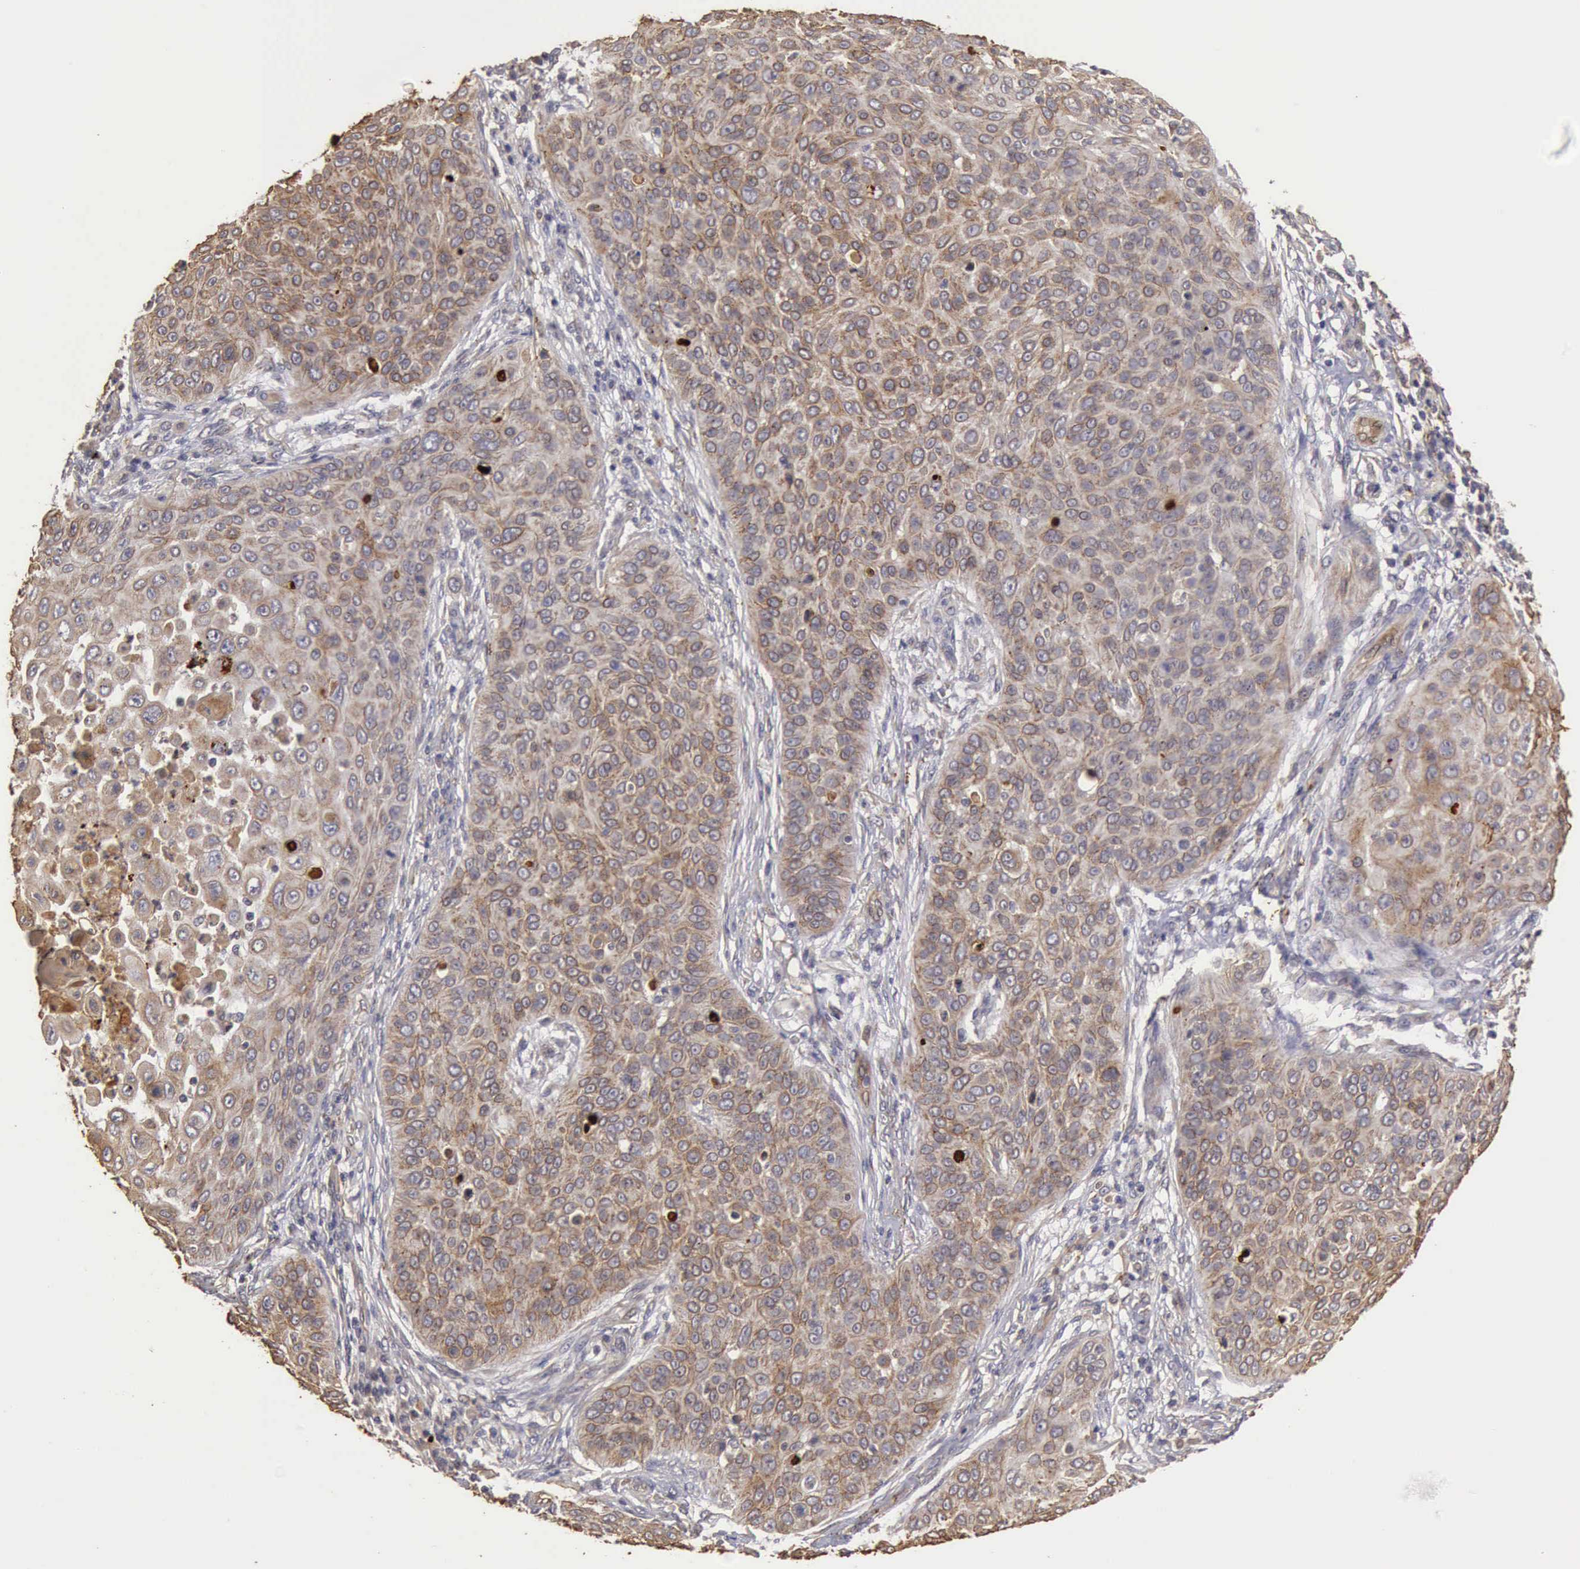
{"staining": {"intensity": "moderate", "quantity": "25%-75%", "location": "cytoplasmic/membranous"}, "tissue": "skin cancer", "cell_type": "Tumor cells", "image_type": "cancer", "snomed": [{"axis": "morphology", "description": "Squamous cell carcinoma, NOS"}, {"axis": "topography", "description": "Skin"}], "caption": "This is an image of IHC staining of skin squamous cell carcinoma, which shows moderate positivity in the cytoplasmic/membranous of tumor cells.", "gene": "BMX", "patient": {"sex": "male", "age": 82}}